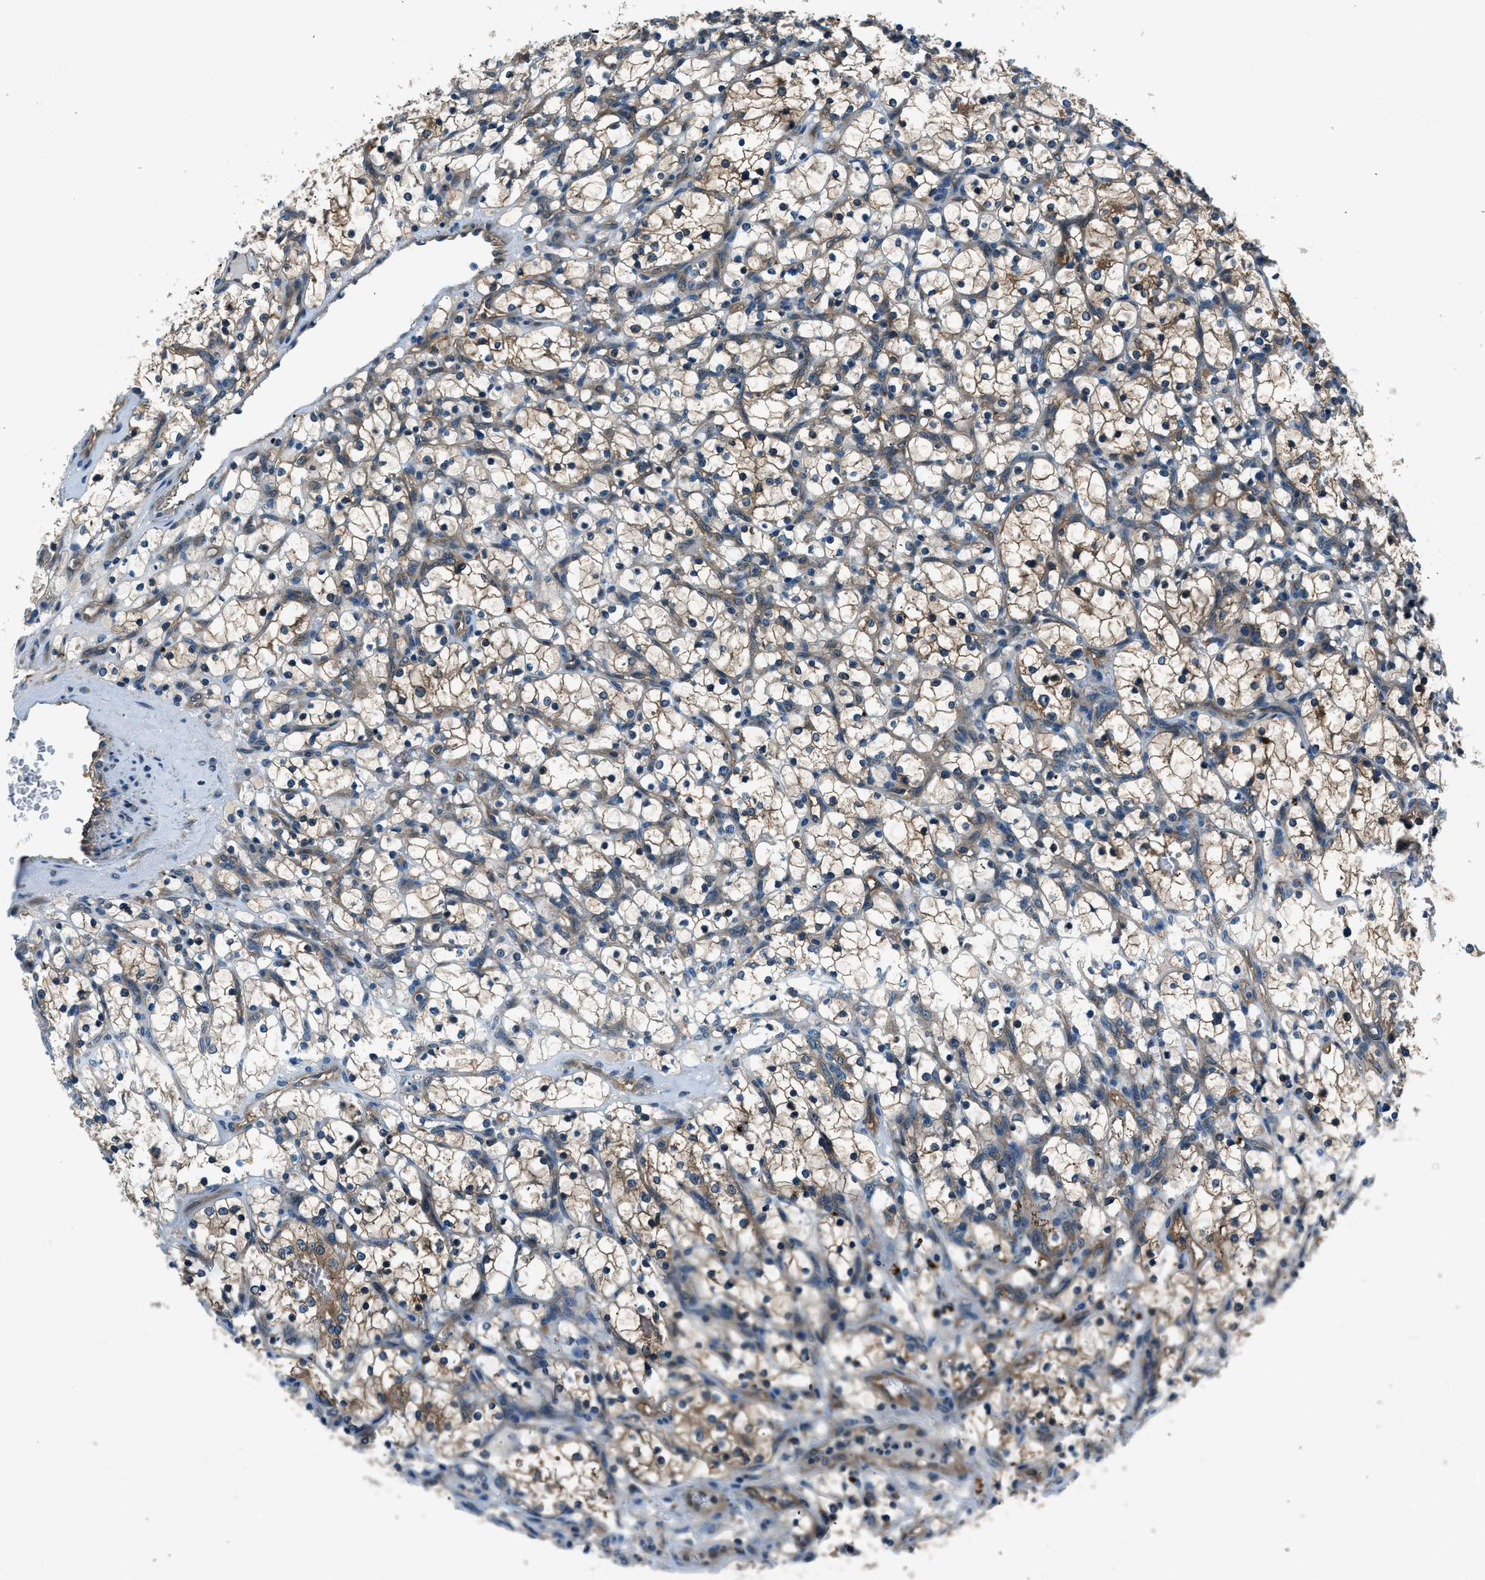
{"staining": {"intensity": "weak", "quantity": ">75%", "location": "cytoplasmic/membranous"}, "tissue": "renal cancer", "cell_type": "Tumor cells", "image_type": "cancer", "snomed": [{"axis": "morphology", "description": "Adenocarcinoma, NOS"}, {"axis": "topography", "description": "Kidney"}], "caption": "Human adenocarcinoma (renal) stained with a brown dye exhibits weak cytoplasmic/membranous positive positivity in approximately >75% of tumor cells.", "gene": "SLC19A2", "patient": {"sex": "female", "age": 69}}